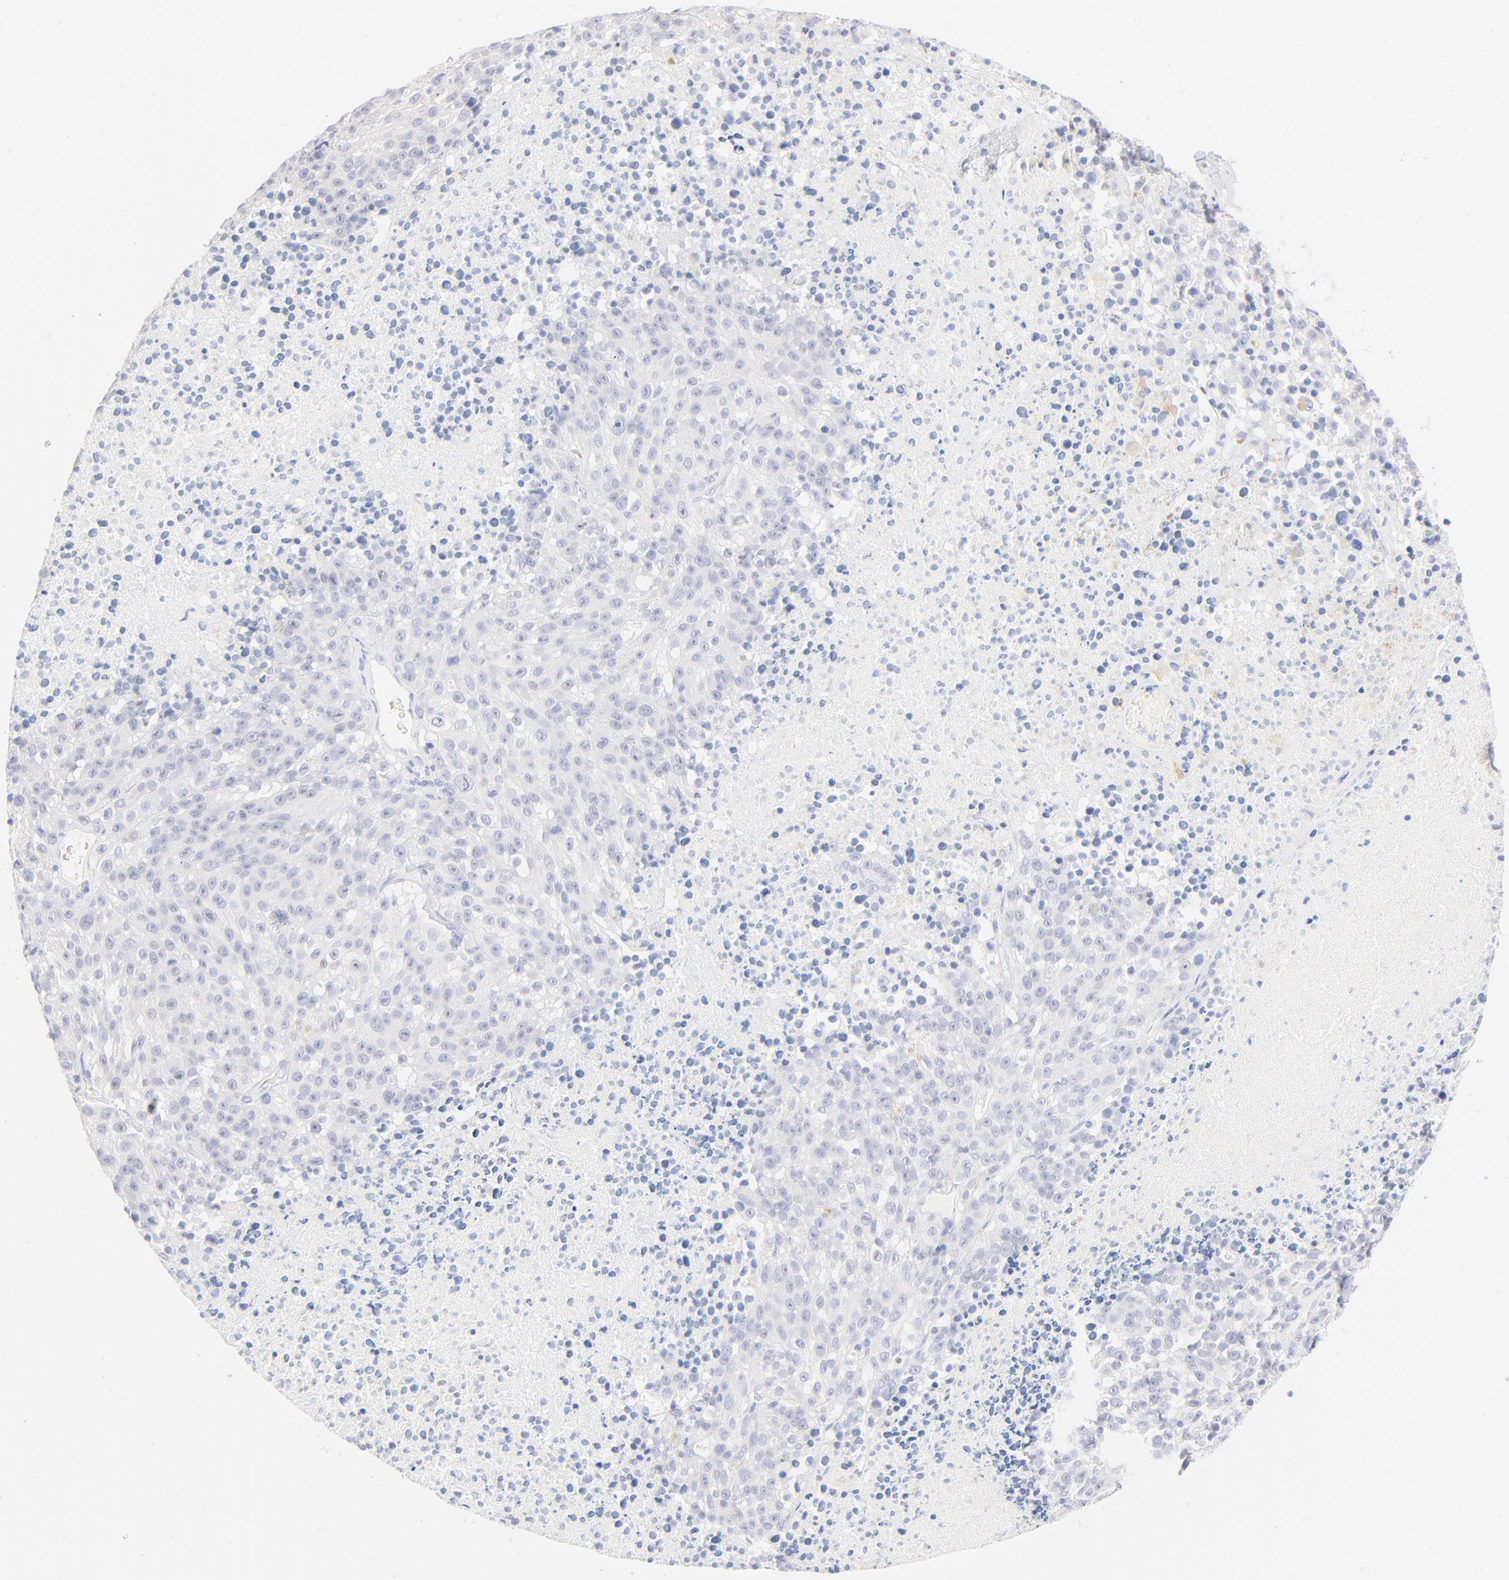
{"staining": {"intensity": "negative", "quantity": "none", "location": "none"}, "tissue": "melanoma", "cell_type": "Tumor cells", "image_type": "cancer", "snomed": [{"axis": "morphology", "description": "Malignant melanoma, Metastatic site"}, {"axis": "topography", "description": "Cerebral cortex"}], "caption": "Immunohistochemistry (IHC) photomicrograph of neoplastic tissue: malignant melanoma (metastatic site) stained with DAB (3,3'-diaminobenzidine) displays no significant protein positivity in tumor cells.", "gene": "ONECUT1", "patient": {"sex": "female", "age": 52}}